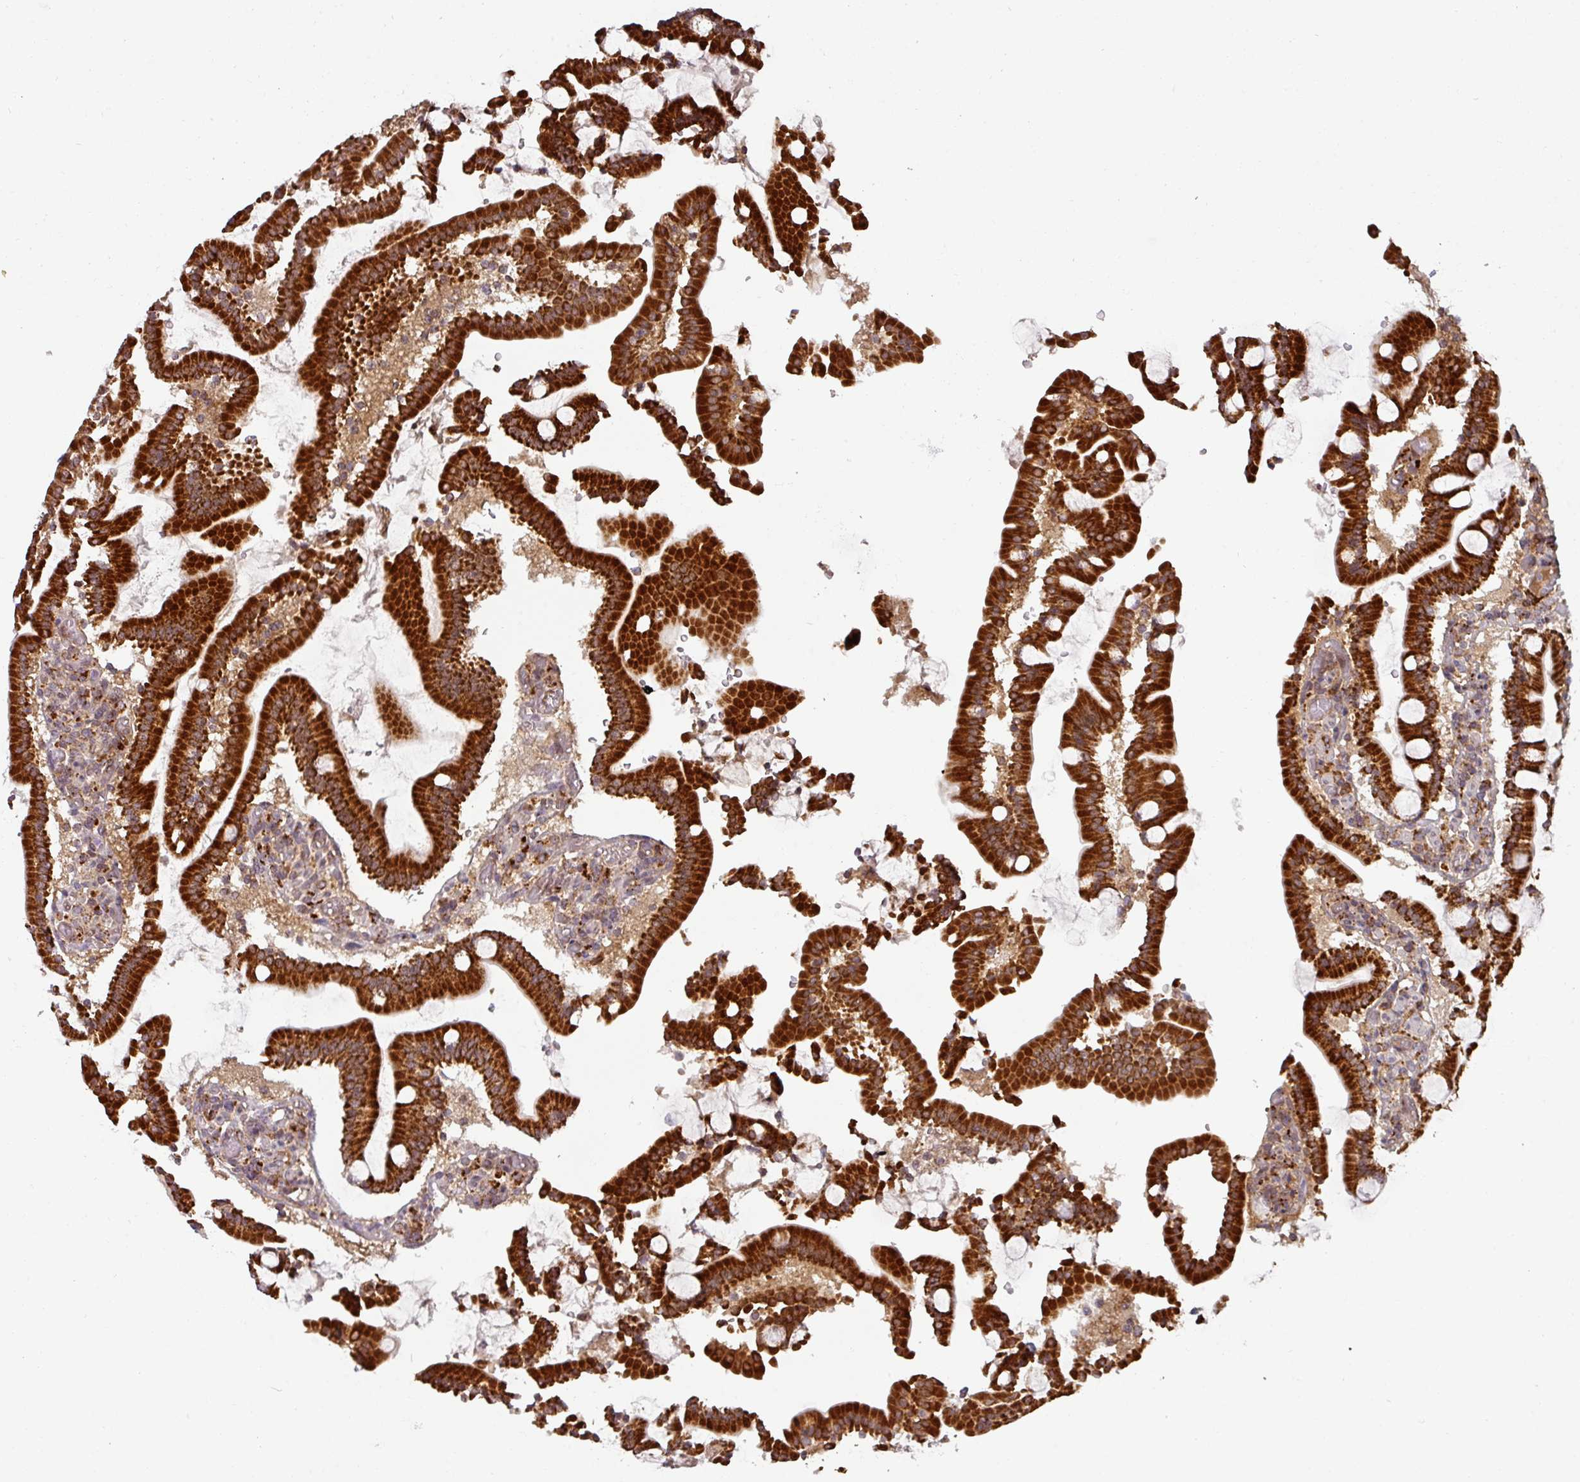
{"staining": {"intensity": "strong", "quantity": ">75%", "location": "cytoplasmic/membranous"}, "tissue": "duodenum", "cell_type": "Glandular cells", "image_type": "normal", "snomed": [{"axis": "morphology", "description": "Normal tissue, NOS"}, {"axis": "topography", "description": "Duodenum"}], "caption": "Immunohistochemistry (IHC) of benign human duodenum shows high levels of strong cytoplasmic/membranous expression in about >75% of glandular cells. (IHC, brightfield microscopy, high magnification).", "gene": "MRPS16", "patient": {"sex": "male", "age": 55}}